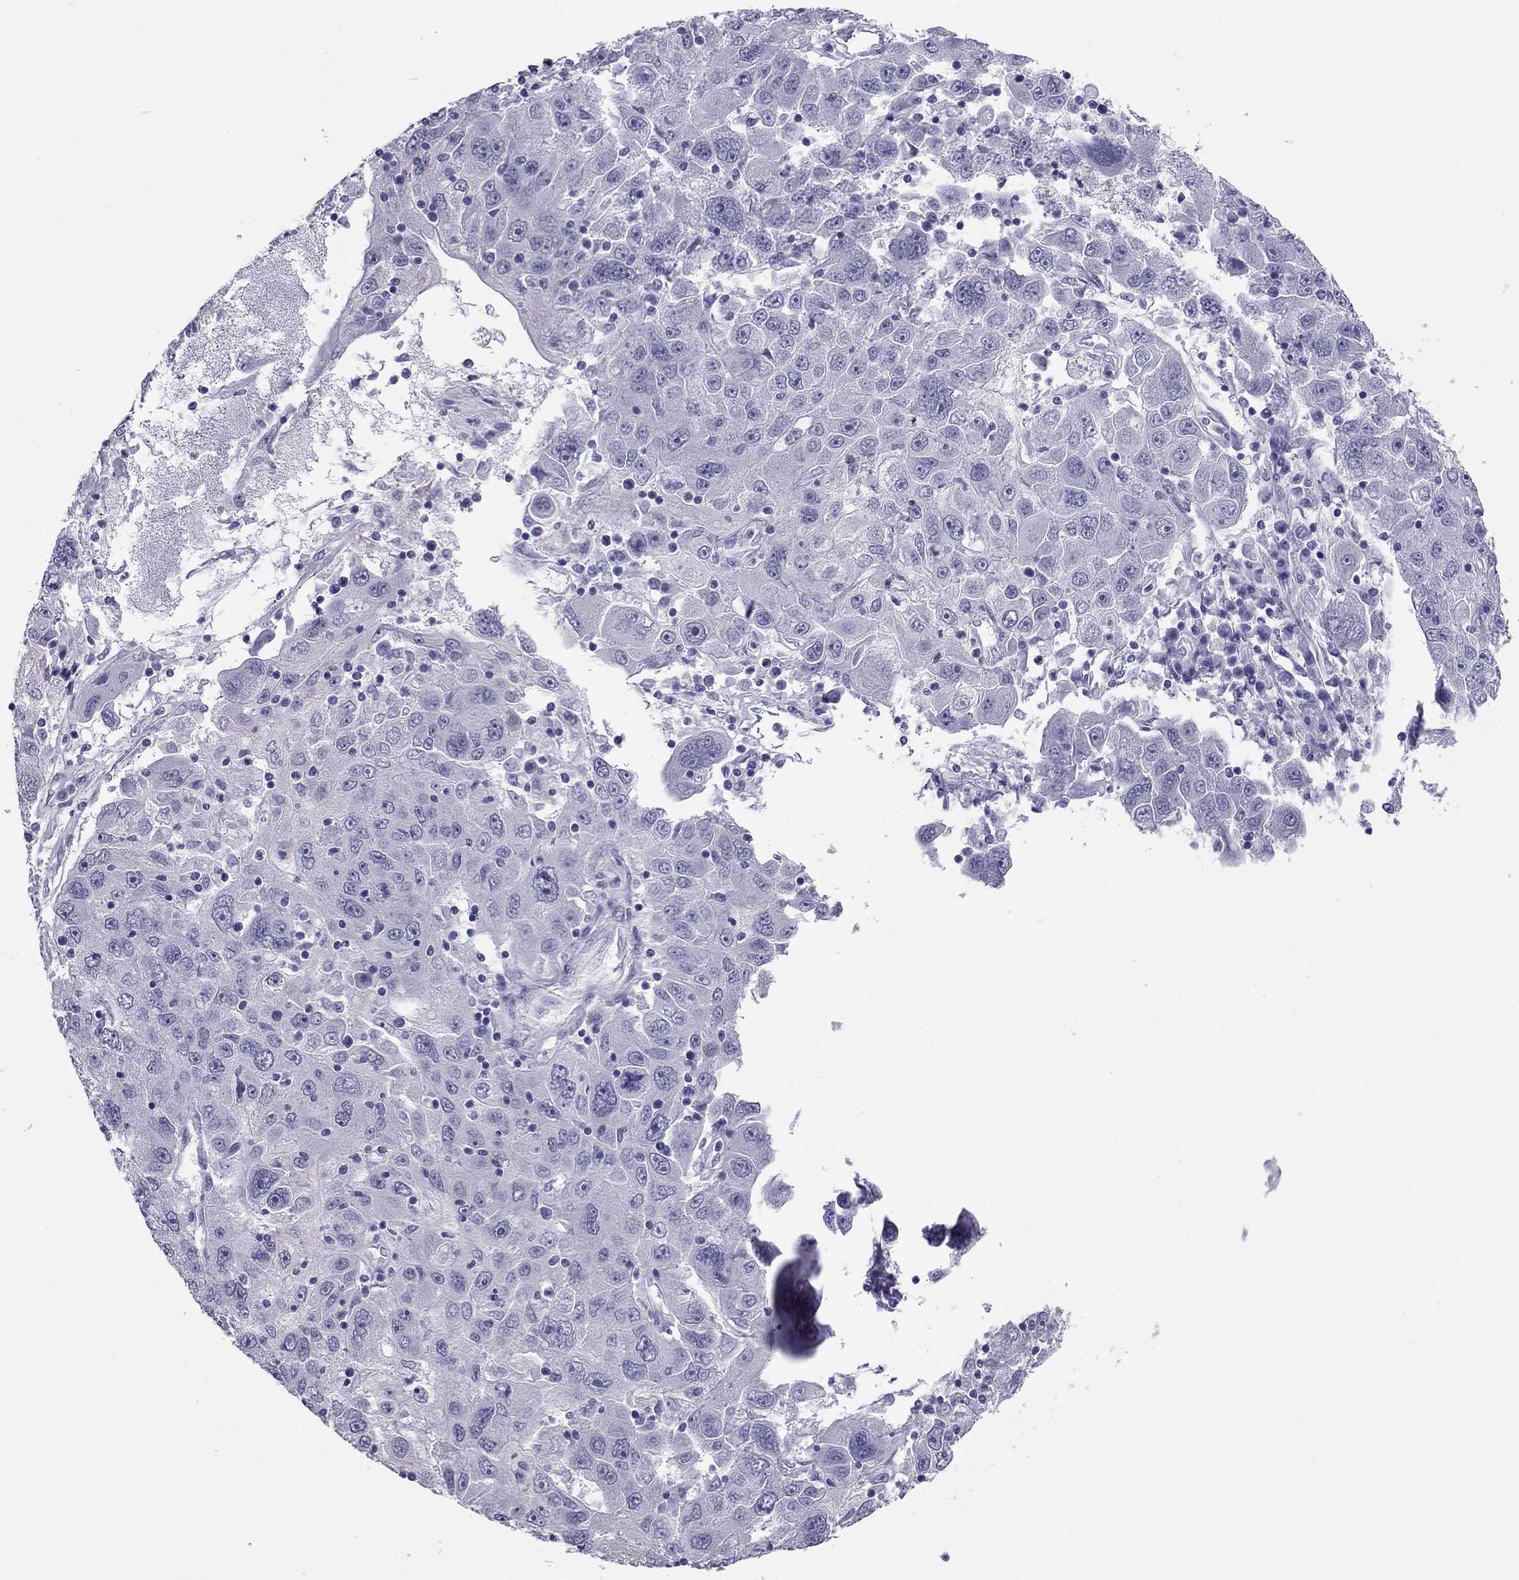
{"staining": {"intensity": "negative", "quantity": "none", "location": "none"}, "tissue": "stomach cancer", "cell_type": "Tumor cells", "image_type": "cancer", "snomed": [{"axis": "morphology", "description": "Adenocarcinoma, NOS"}, {"axis": "topography", "description": "Stomach"}], "caption": "A micrograph of stomach adenocarcinoma stained for a protein reveals no brown staining in tumor cells. (DAB immunohistochemistry (IHC) visualized using brightfield microscopy, high magnification).", "gene": "CROCC2", "patient": {"sex": "male", "age": 56}}